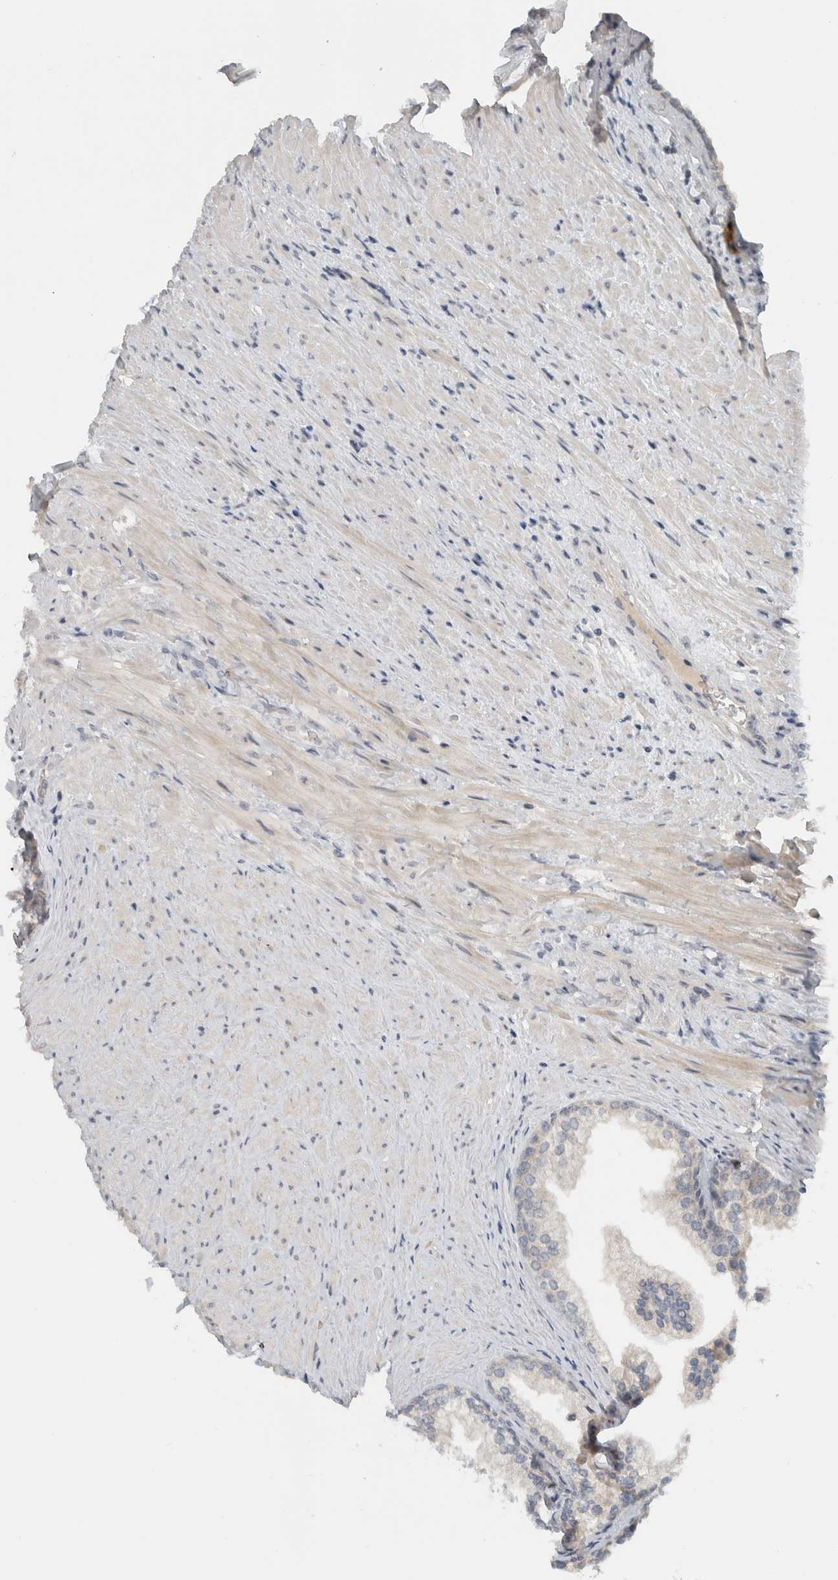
{"staining": {"intensity": "negative", "quantity": "none", "location": "none"}, "tissue": "prostate", "cell_type": "Glandular cells", "image_type": "normal", "snomed": [{"axis": "morphology", "description": "Normal tissue, NOS"}, {"axis": "topography", "description": "Prostate"}], "caption": "Unremarkable prostate was stained to show a protein in brown. There is no significant positivity in glandular cells.", "gene": "AFP", "patient": {"sex": "male", "age": 76}}